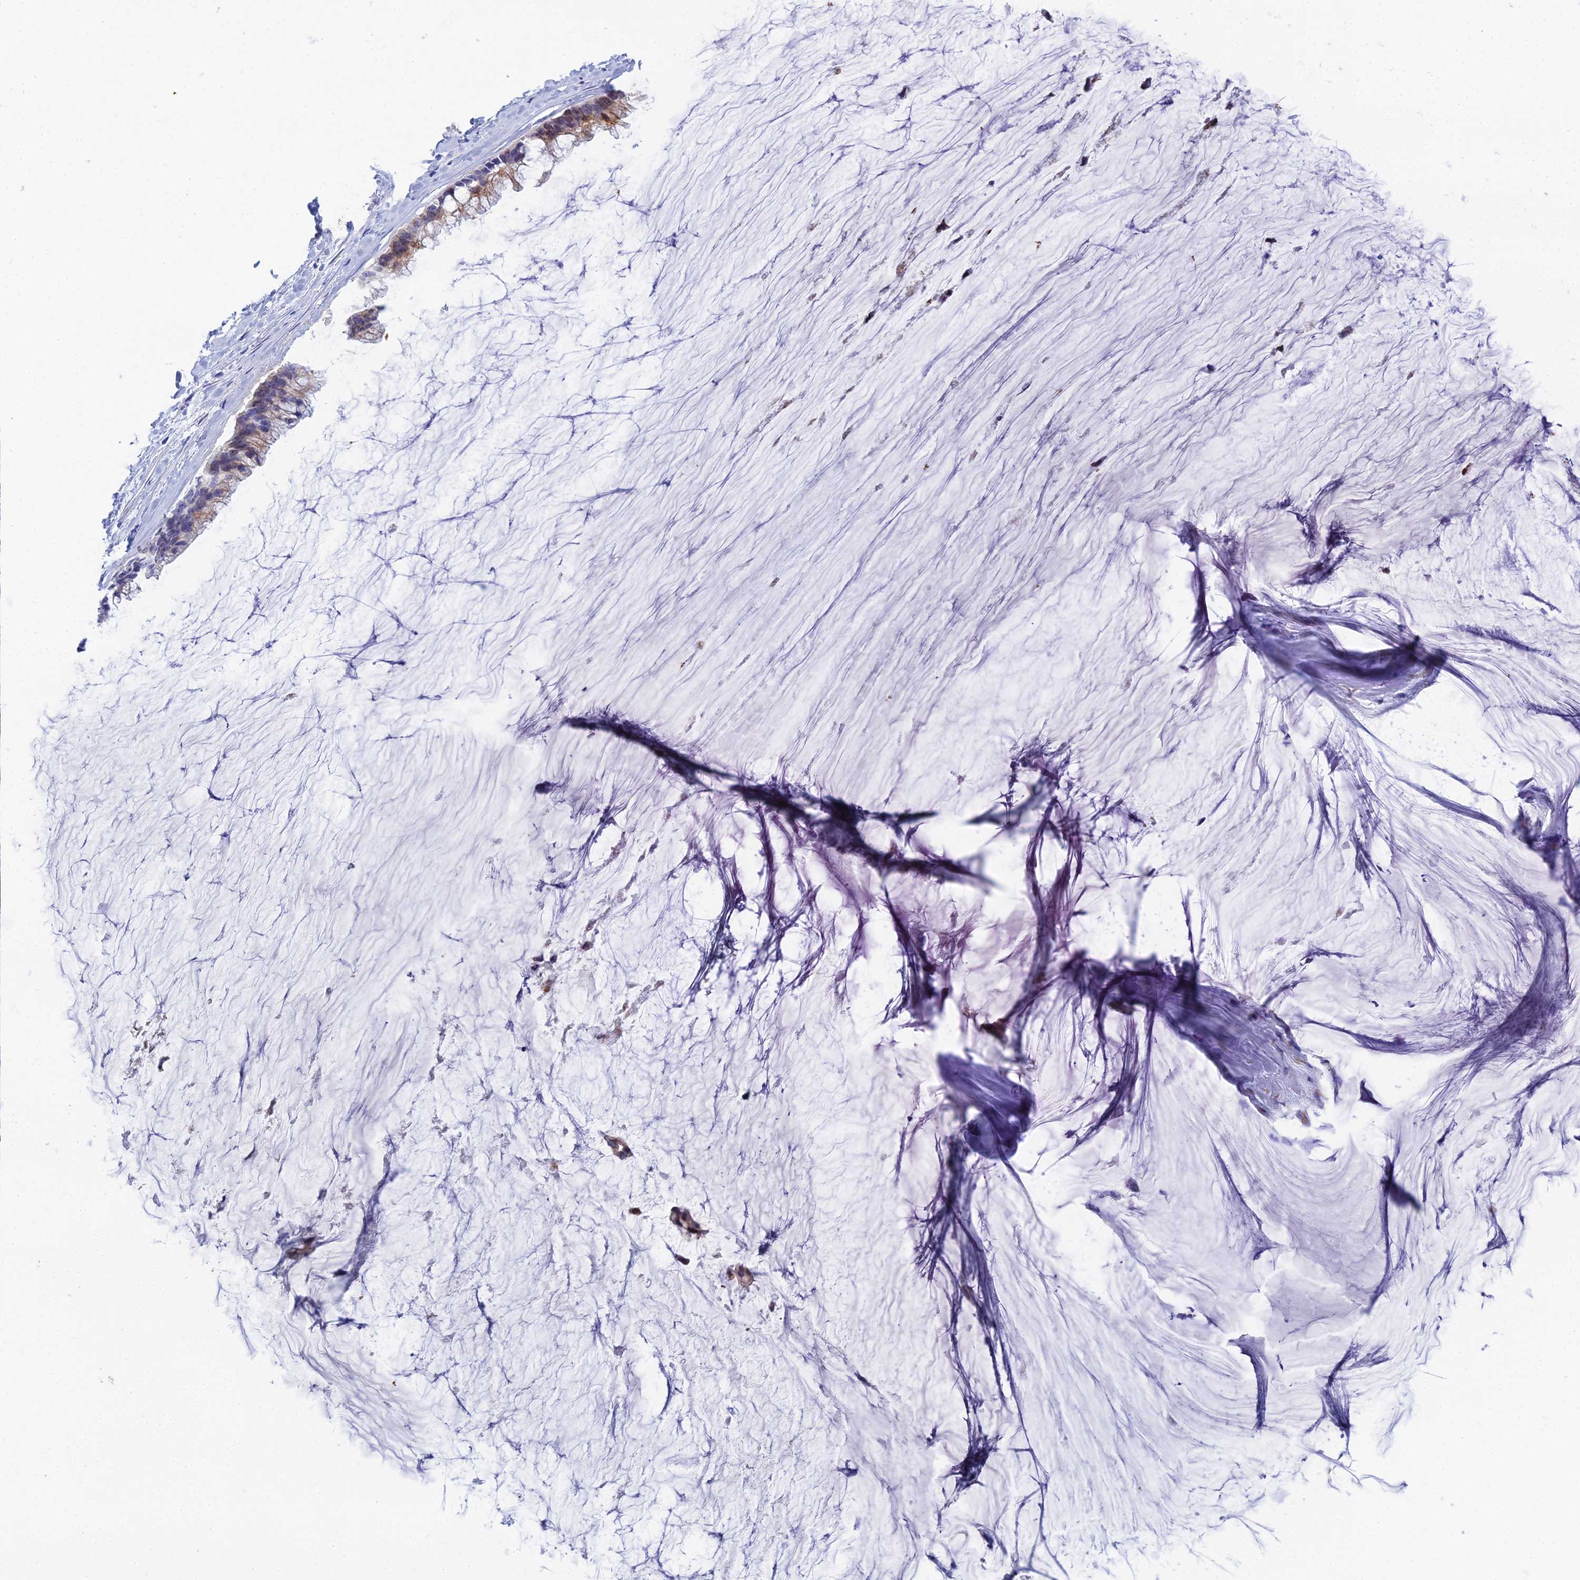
{"staining": {"intensity": "moderate", "quantity": "25%-75%", "location": "cytoplasmic/membranous"}, "tissue": "ovarian cancer", "cell_type": "Tumor cells", "image_type": "cancer", "snomed": [{"axis": "morphology", "description": "Cystadenocarcinoma, mucinous, NOS"}, {"axis": "topography", "description": "Ovary"}], "caption": "DAB (3,3'-diaminobenzidine) immunohistochemical staining of human ovarian cancer (mucinous cystadenocarcinoma) shows moderate cytoplasmic/membranous protein positivity in approximately 25%-75% of tumor cells.", "gene": "CFAP210", "patient": {"sex": "female", "age": 39}}